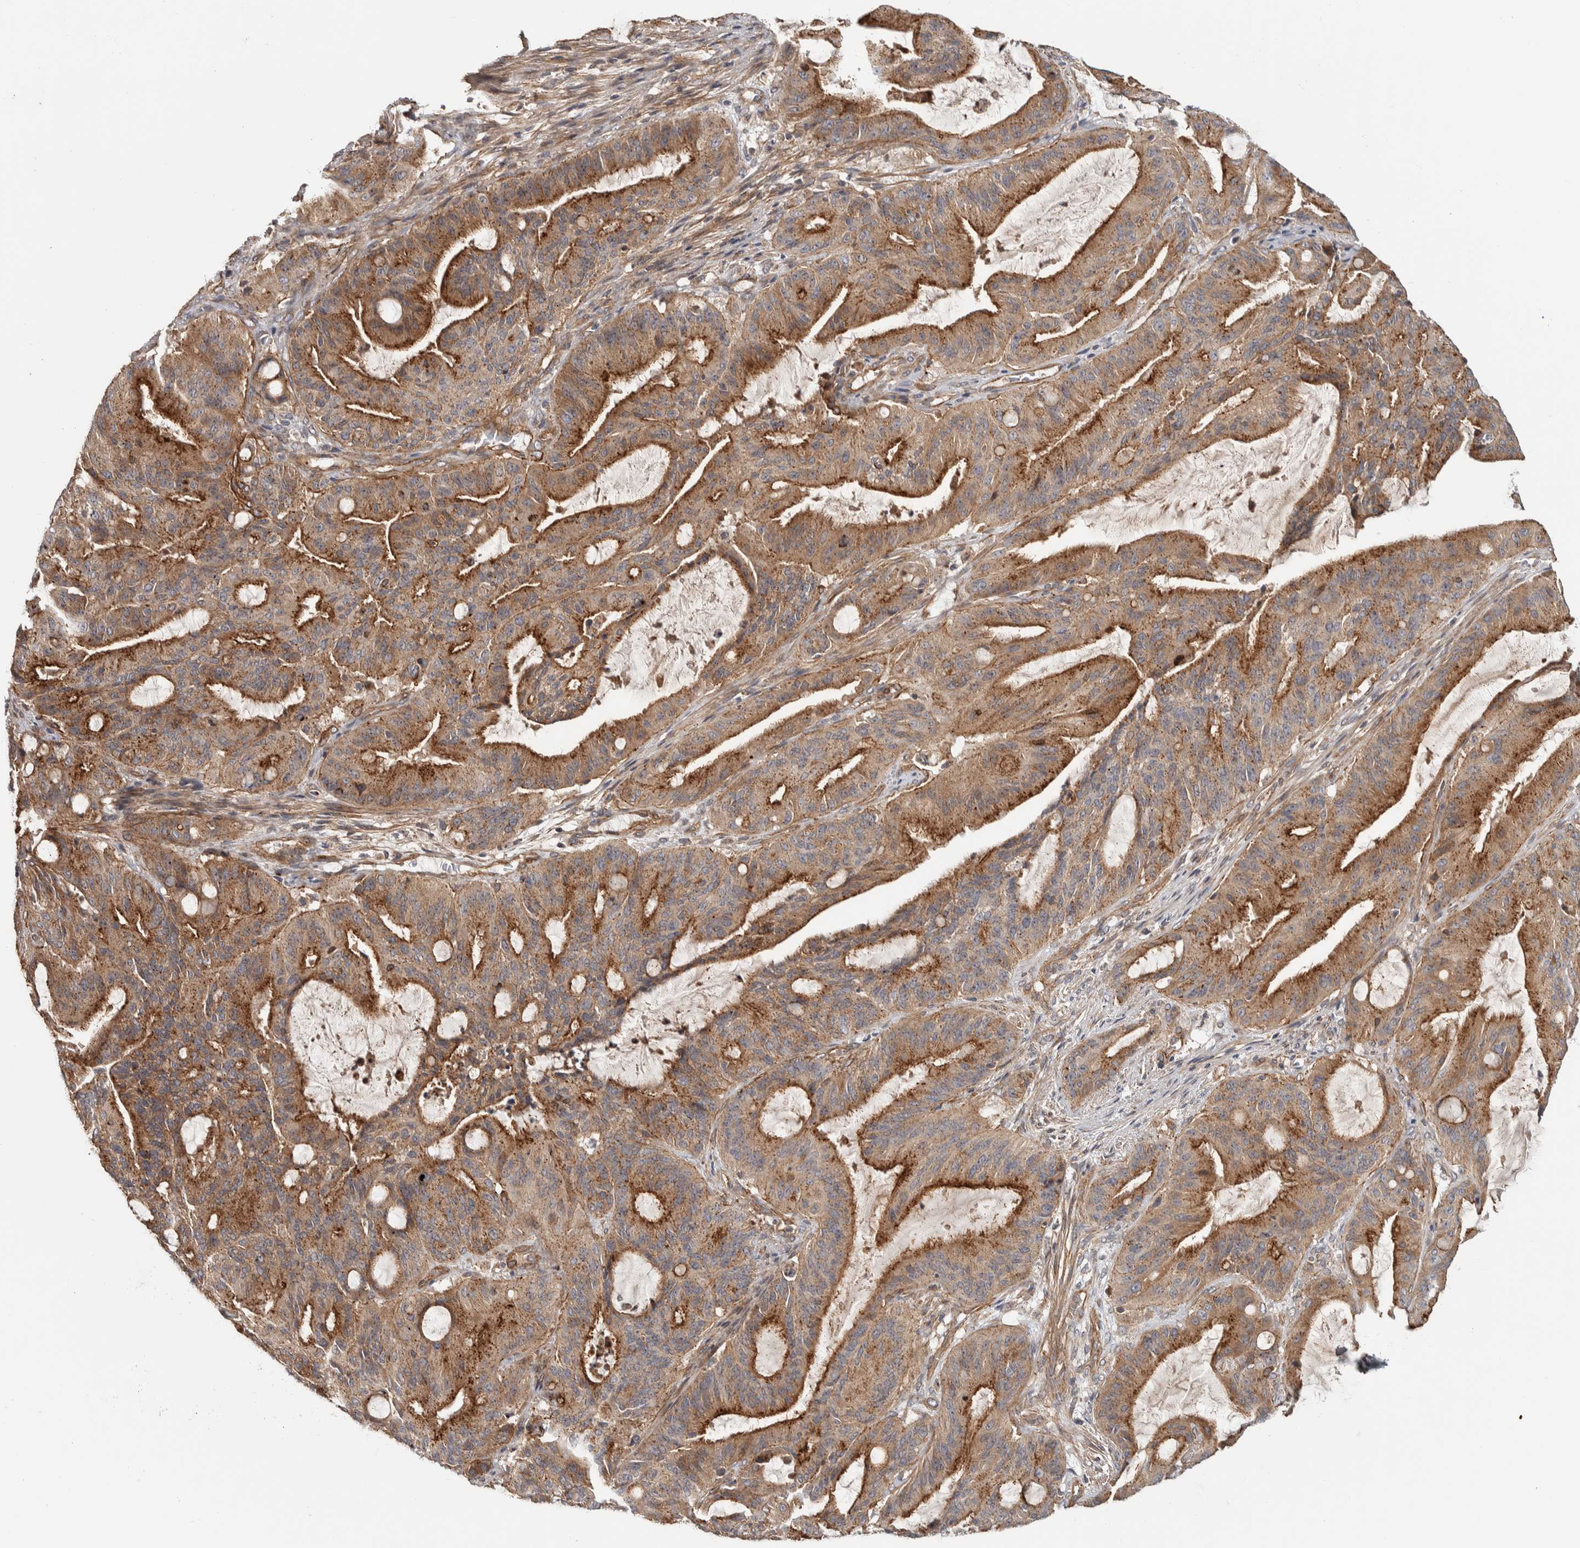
{"staining": {"intensity": "strong", "quantity": "25%-75%", "location": "cytoplasmic/membranous"}, "tissue": "liver cancer", "cell_type": "Tumor cells", "image_type": "cancer", "snomed": [{"axis": "morphology", "description": "Normal tissue, NOS"}, {"axis": "morphology", "description": "Cholangiocarcinoma"}, {"axis": "topography", "description": "Liver"}, {"axis": "topography", "description": "Peripheral nerve tissue"}], "caption": "Protein expression analysis of human cholangiocarcinoma (liver) reveals strong cytoplasmic/membranous positivity in about 25%-75% of tumor cells.", "gene": "CHMP4C", "patient": {"sex": "female", "age": 73}}